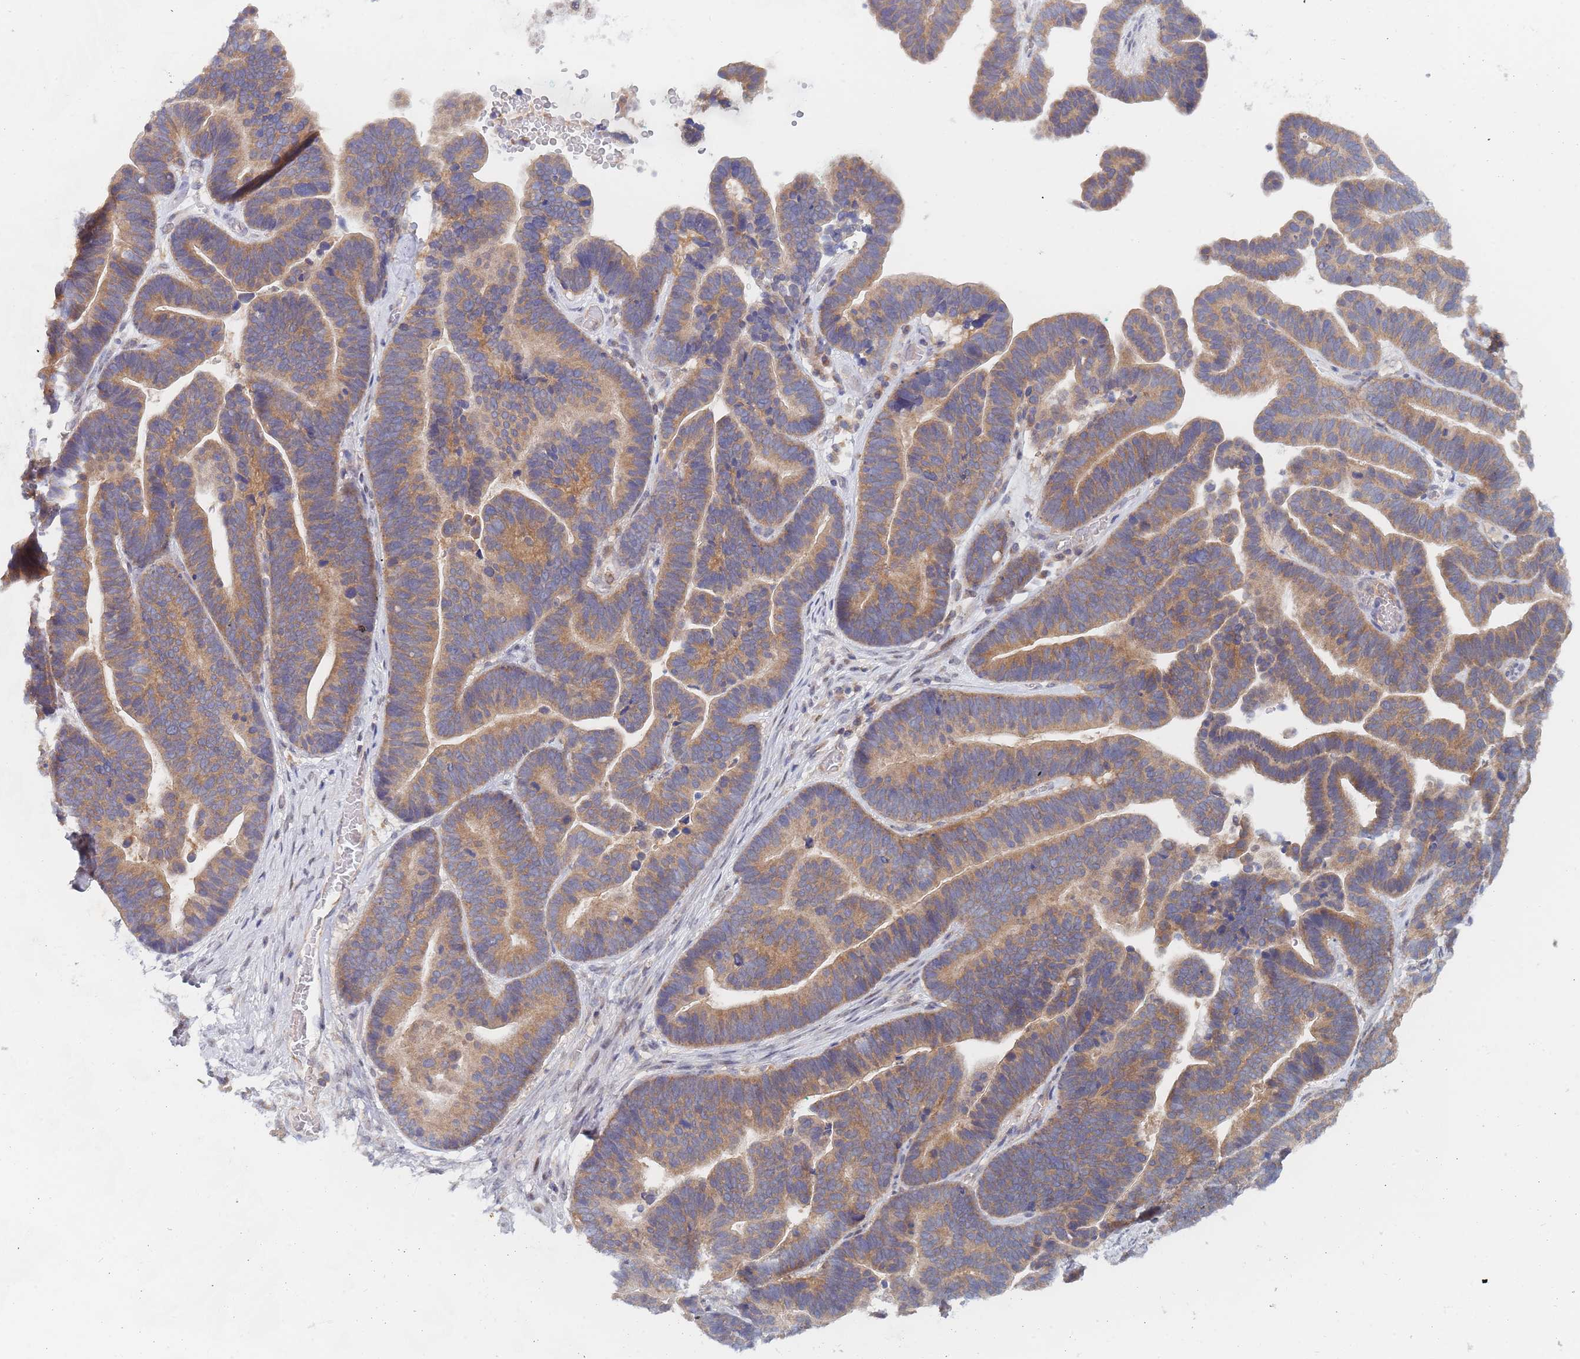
{"staining": {"intensity": "moderate", "quantity": ">75%", "location": "cytoplasmic/membranous"}, "tissue": "ovarian cancer", "cell_type": "Tumor cells", "image_type": "cancer", "snomed": [{"axis": "morphology", "description": "Cystadenocarcinoma, serous, NOS"}, {"axis": "topography", "description": "Ovary"}], "caption": "Brown immunohistochemical staining in ovarian serous cystadenocarcinoma shows moderate cytoplasmic/membranous staining in approximately >75% of tumor cells.", "gene": "PPP6C", "patient": {"sex": "female", "age": 56}}